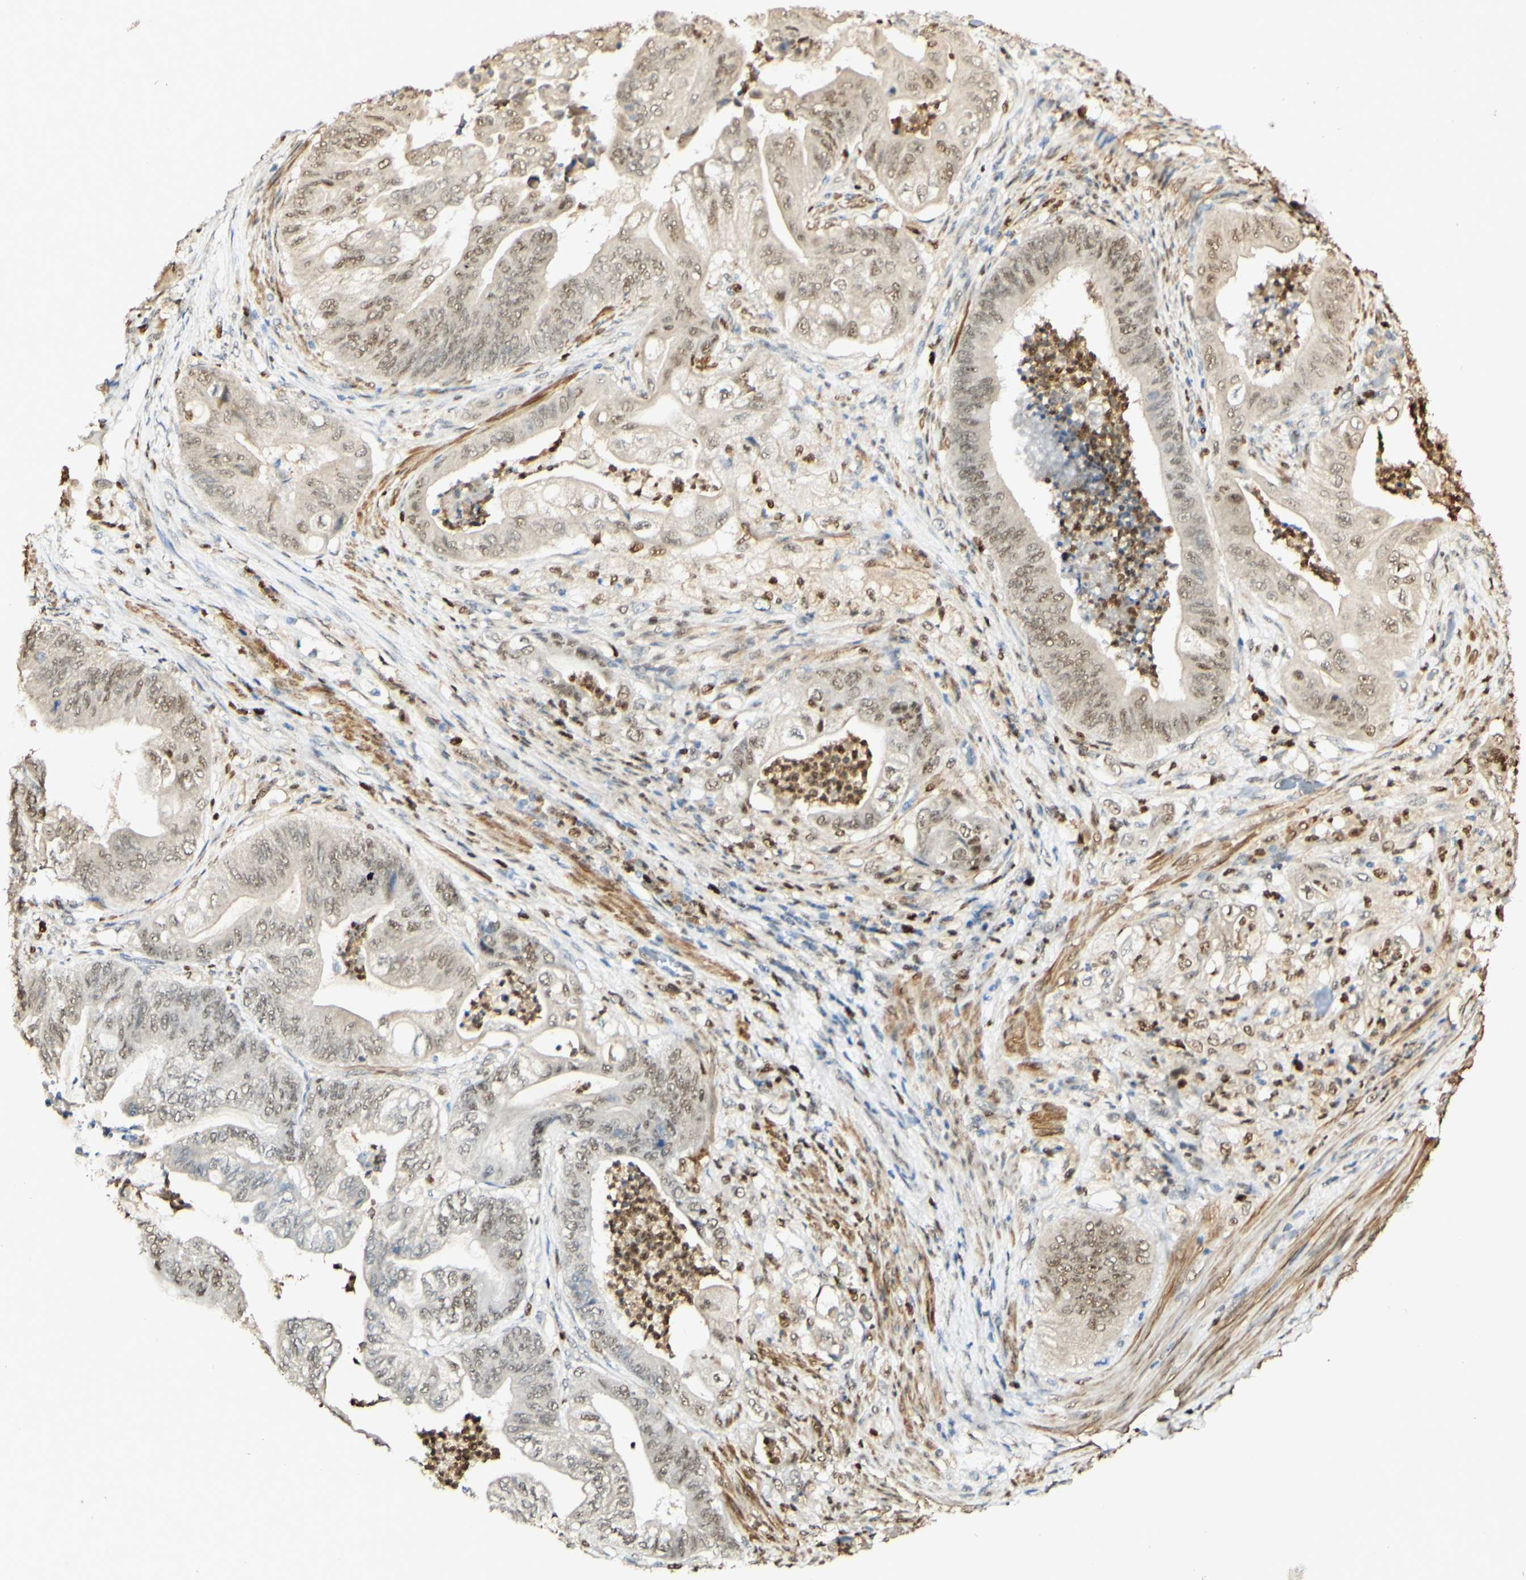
{"staining": {"intensity": "weak", "quantity": ">75%", "location": "nuclear"}, "tissue": "stomach cancer", "cell_type": "Tumor cells", "image_type": "cancer", "snomed": [{"axis": "morphology", "description": "Adenocarcinoma, NOS"}, {"axis": "topography", "description": "Stomach"}], "caption": "Weak nuclear protein expression is seen in about >75% of tumor cells in stomach cancer.", "gene": "MAP3K4", "patient": {"sex": "female", "age": 73}}